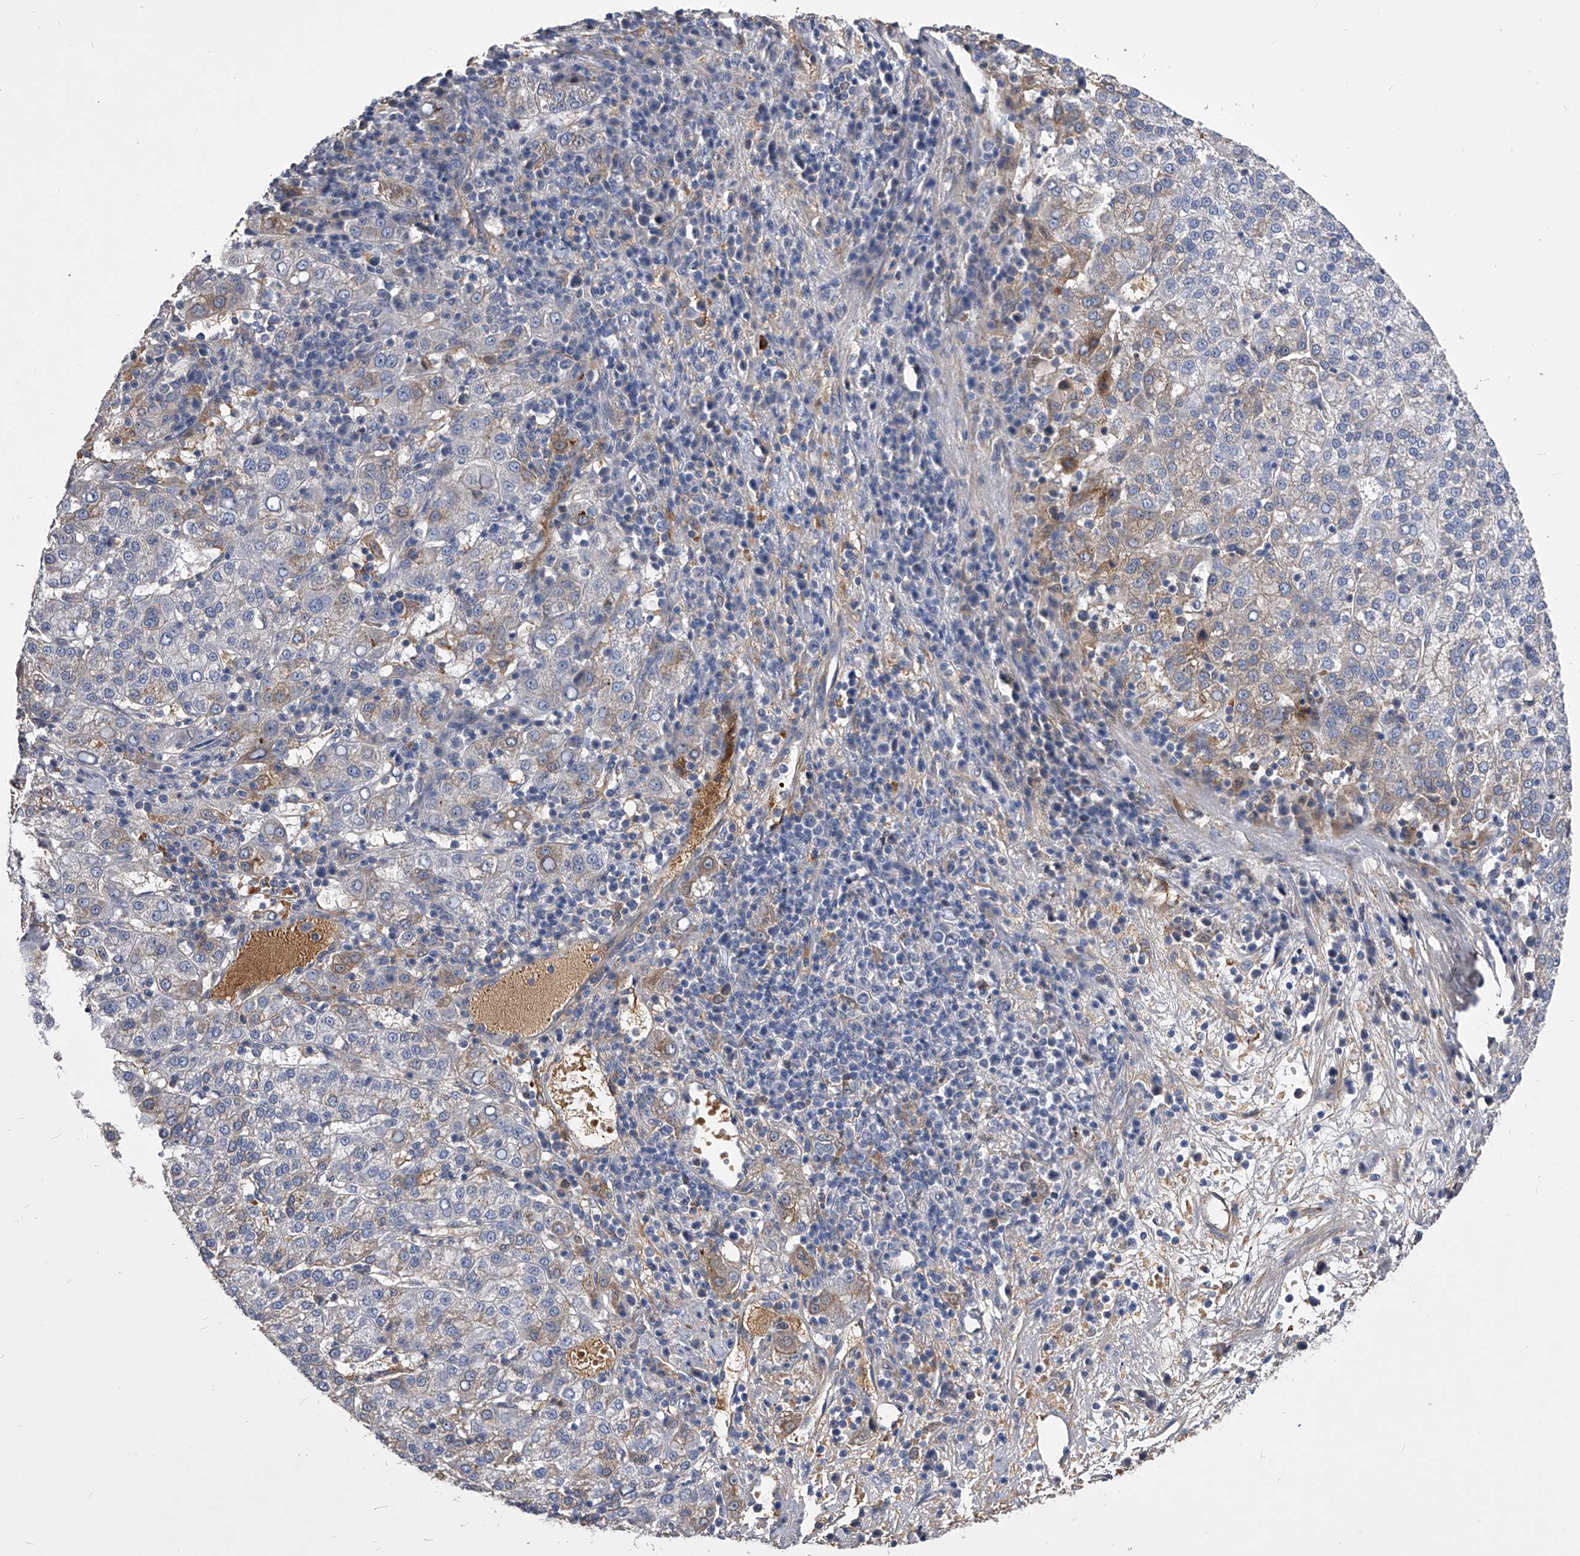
{"staining": {"intensity": "weak", "quantity": "<25%", "location": "cytoplasmic/membranous"}, "tissue": "liver cancer", "cell_type": "Tumor cells", "image_type": "cancer", "snomed": [{"axis": "morphology", "description": "Carcinoma, Hepatocellular, NOS"}, {"axis": "topography", "description": "Liver"}], "caption": "Human liver cancer (hepatocellular carcinoma) stained for a protein using IHC displays no staining in tumor cells.", "gene": "MDN1", "patient": {"sex": "female", "age": 58}}